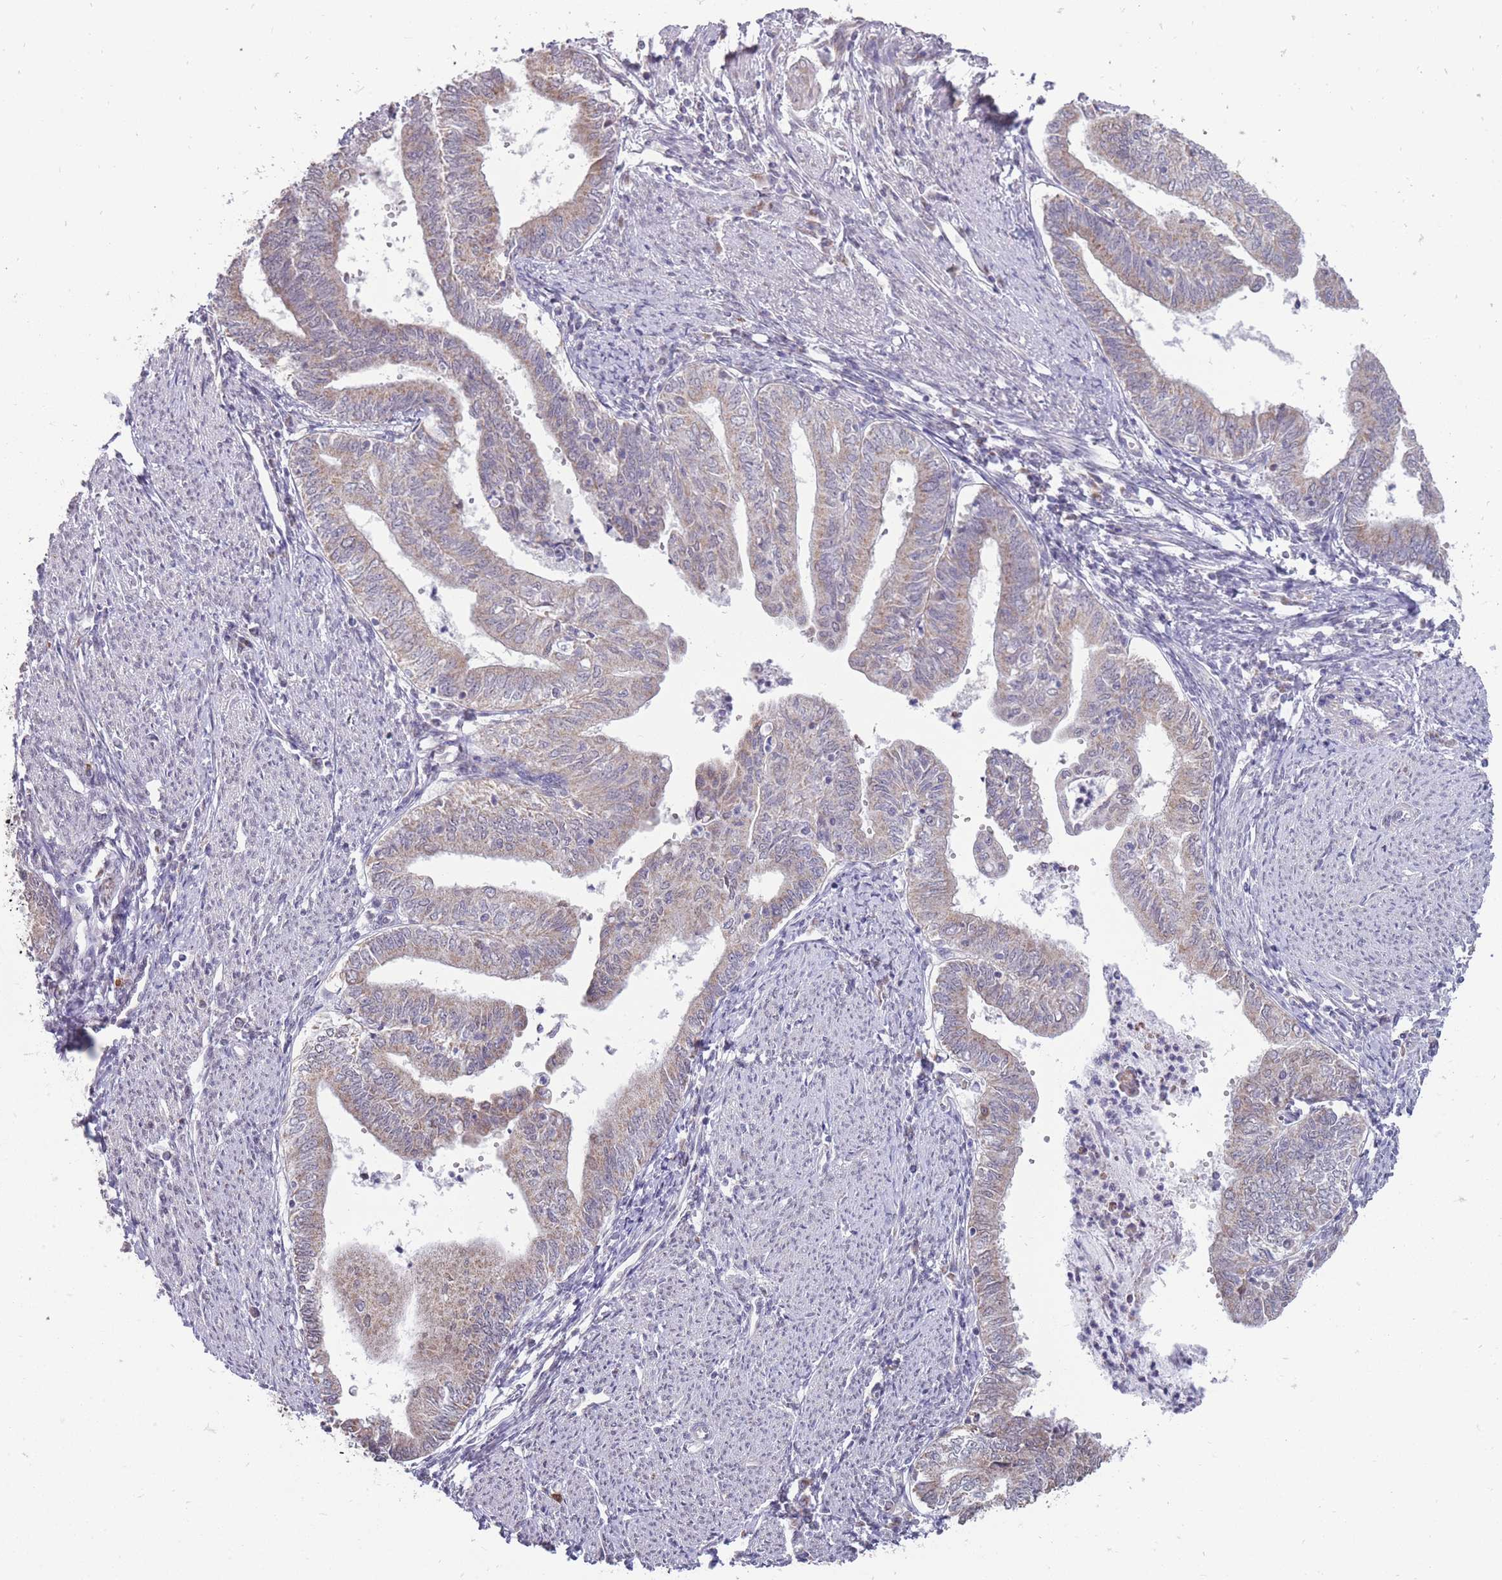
{"staining": {"intensity": "weak", "quantity": "<25%", "location": "cytoplasmic/membranous"}, "tissue": "endometrial cancer", "cell_type": "Tumor cells", "image_type": "cancer", "snomed": [{"axis": "morphology", "description": "Adenocarcinoma, NOS"}, {"axis": "topography", "description": "Endometrium"}], "caption": "Immunohistochemical staining of adenocarcinoma (endometrial) demonstrates no significant staining in tumor cells. Brightfield microscopy of IHC stained with DAB (3,3'-diaminobenzidine) (brown) and hematoxylin (blue), captured at high magnification.", "gene": "NELL1", "patient": {"sex": "female", "age": 66}}